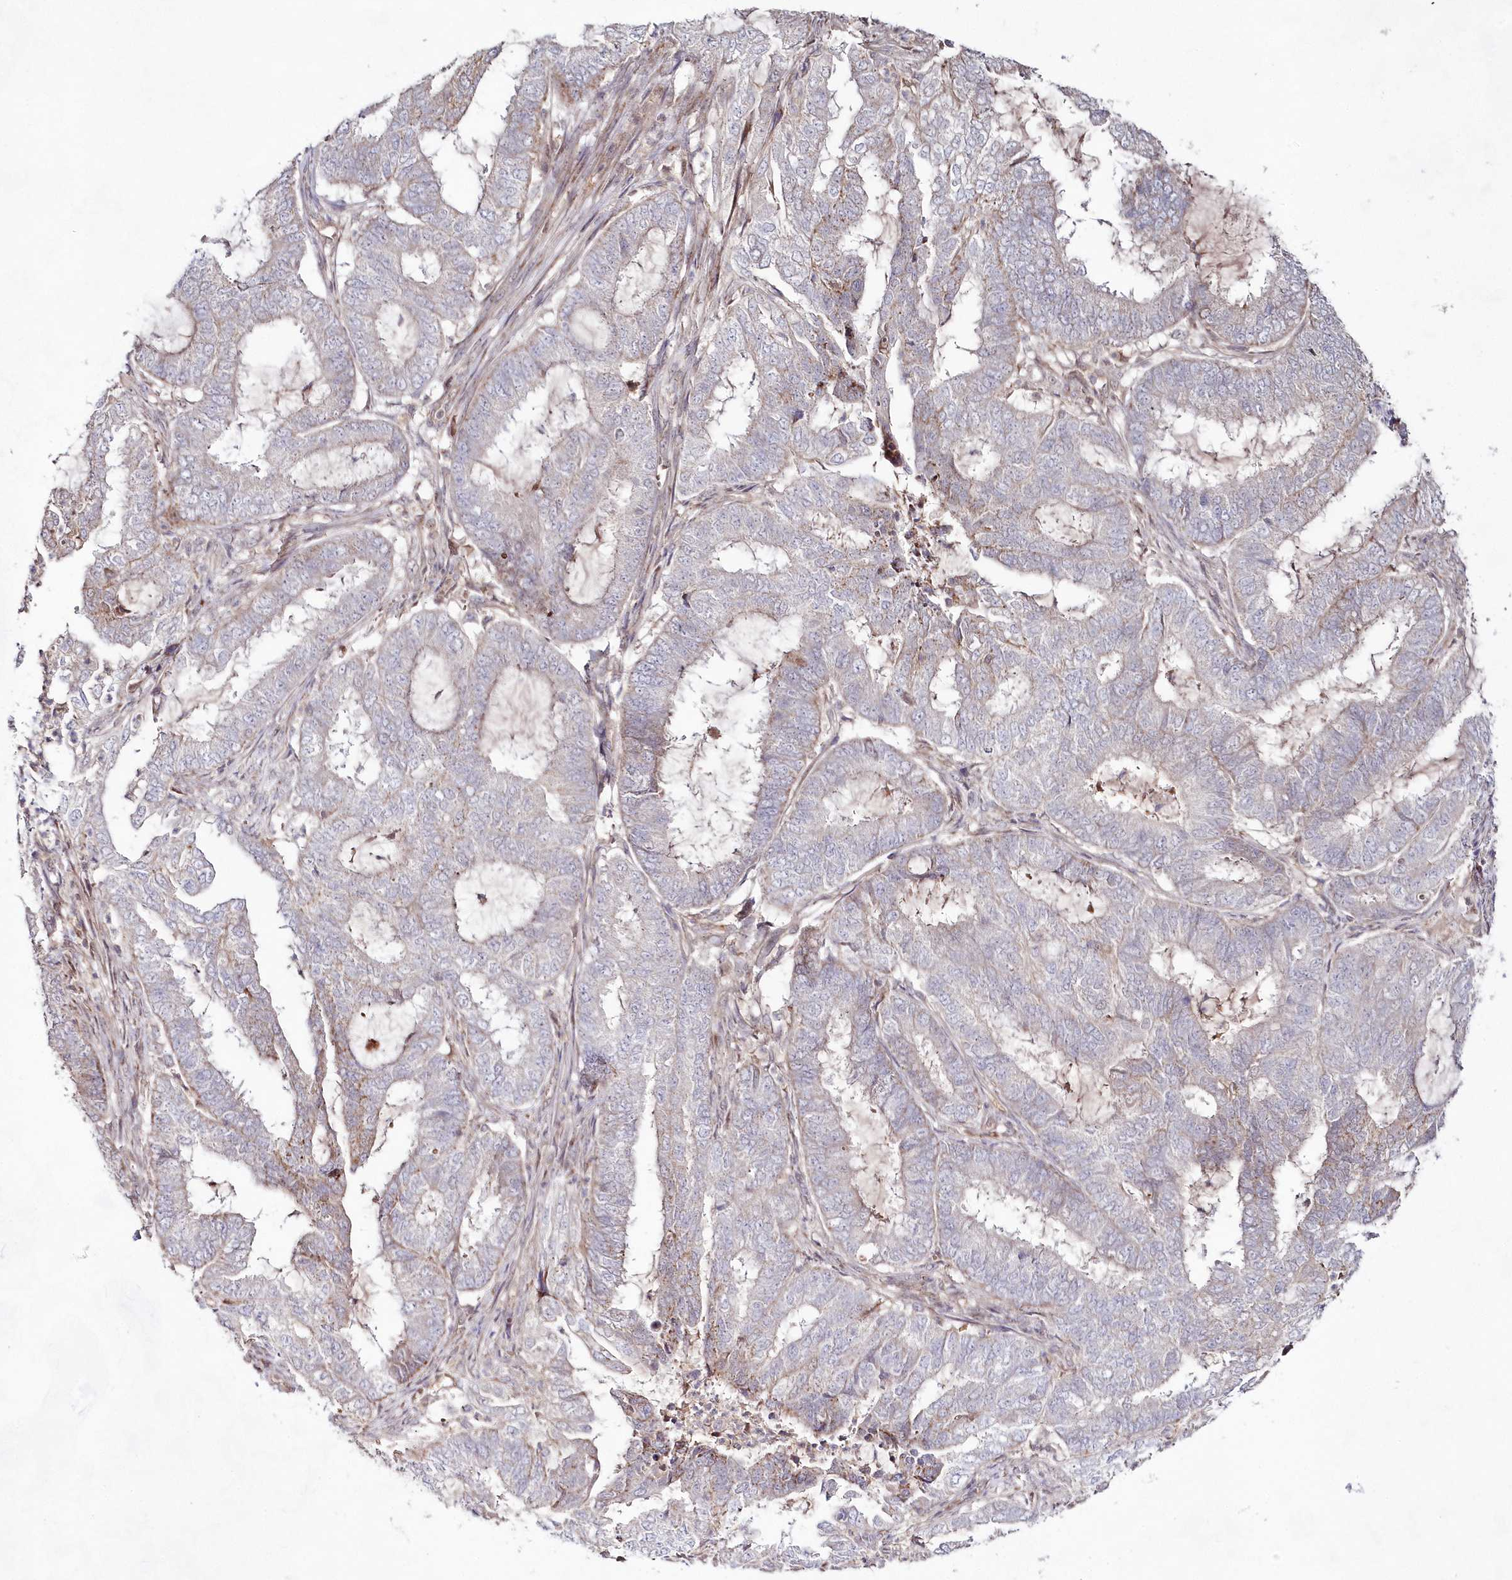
{"staining": {"intensity": "weak", "quantity": "<25%", "location": "cytoplasmic/membranous"}, "tissue": "endometrial cancer", "cell_type": "Tumor cells", "image_type": "cancer", "snomed": [{"axis": "morphology", "description": "Adenocarcinoma, NOS"}, {"axis": "topography", "description": "Endometrium"}], "caption": "Adenocarcinoma (endometrial) was stained to show a protein in brown. There is no significant positivity in tumor cells.", "gene": "IMPA1", "patient": {"sex": "female", "age": 51}}